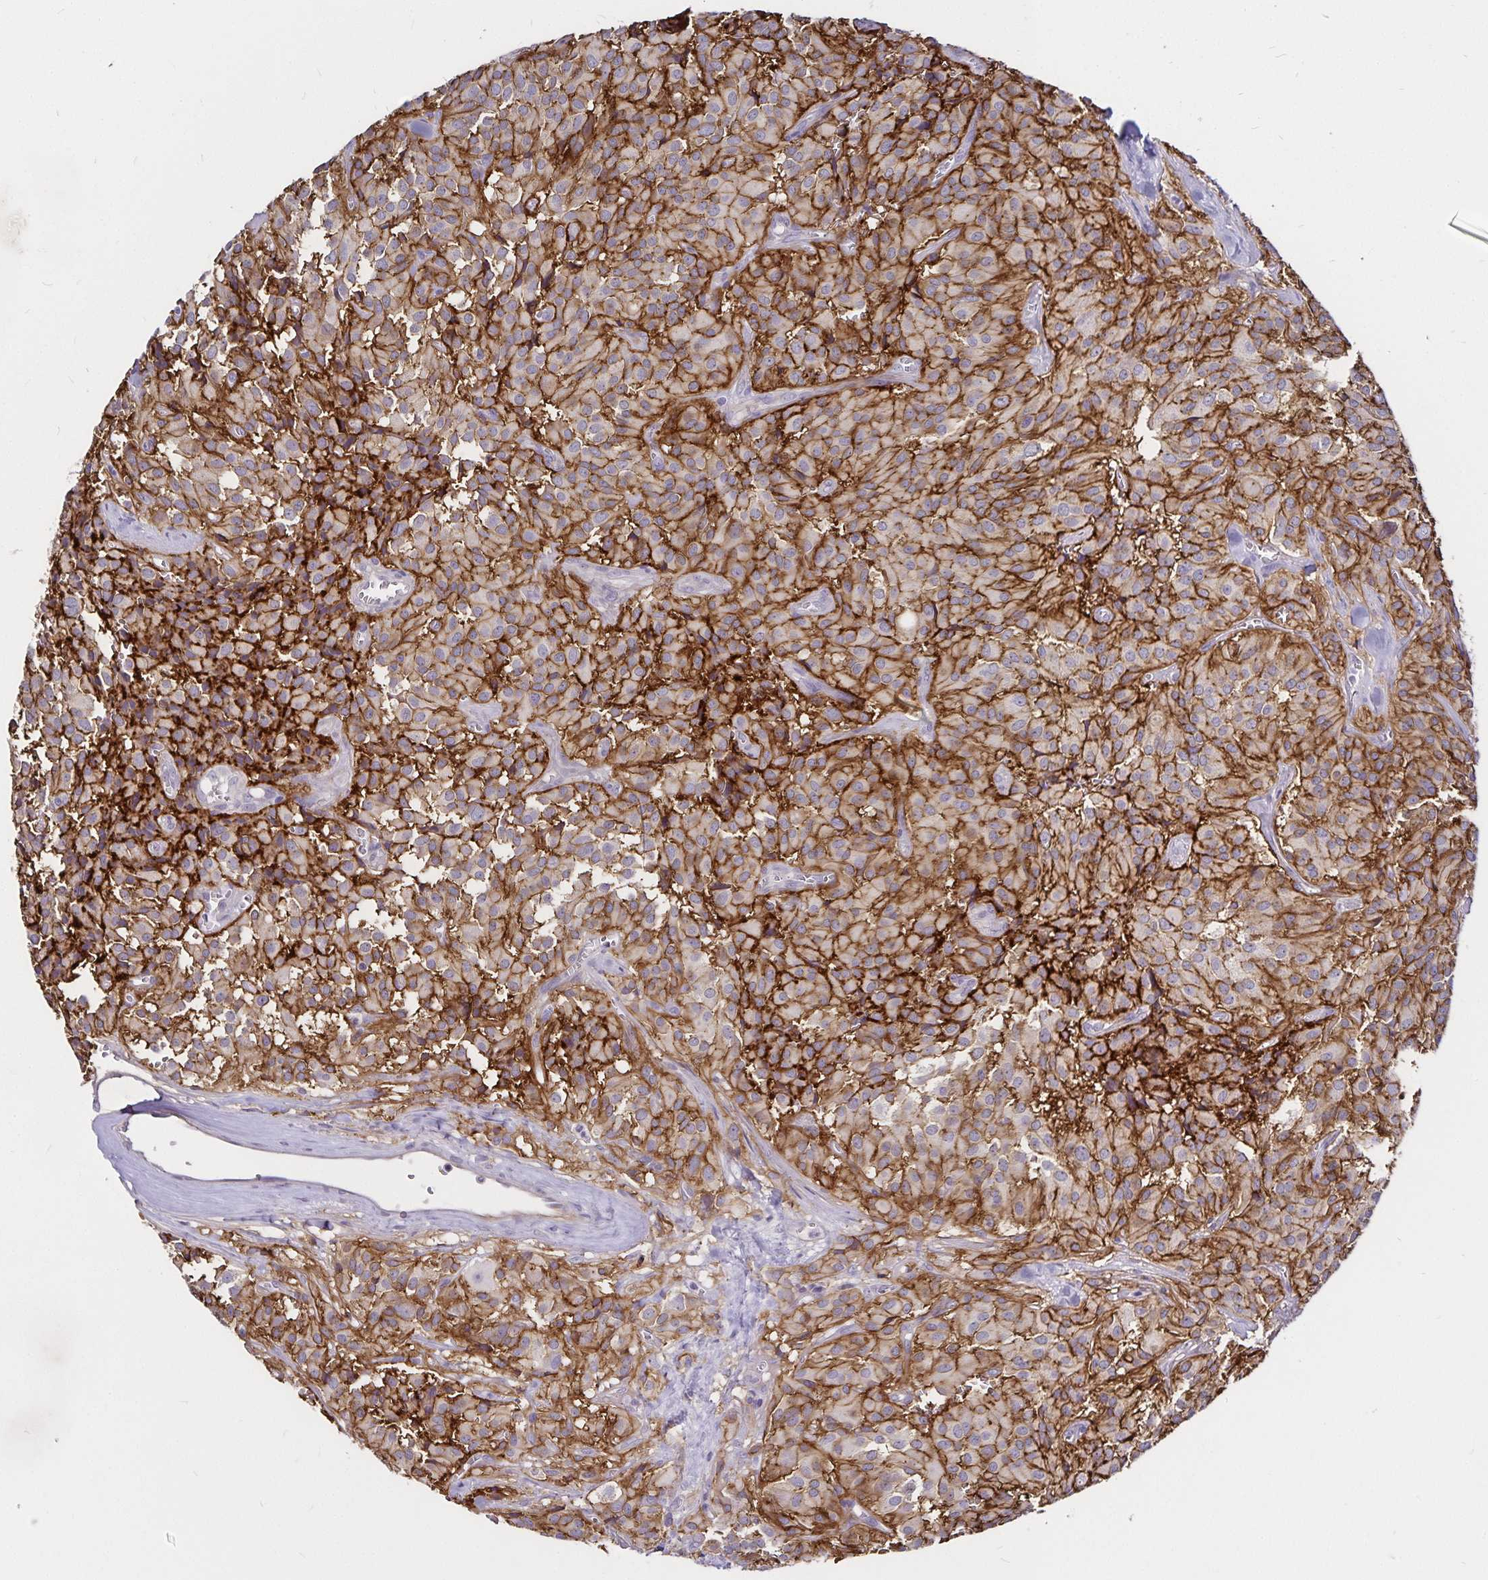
{"staining": {"intensity": "moderate", "quantity": ">75%", "location": "cytoplasmic/membranous"}, "tissue": "glioma", "cell_type": "Tumor cells", "image_type": "cancer", "snomed": [{"axis": "morphology", "description": "Glioma, malignant, Low grade"}, {"axis": "topography", "description": "Brain"}], "caption": "Malignant low-grade glioma was stained to show a protein in brown. There is medium levels of moderate cytoplasmic/membranous positivity in about >75% of tumor cells.", "gene": "GNG12", "patient": {"sex": "male", "age": 42}}